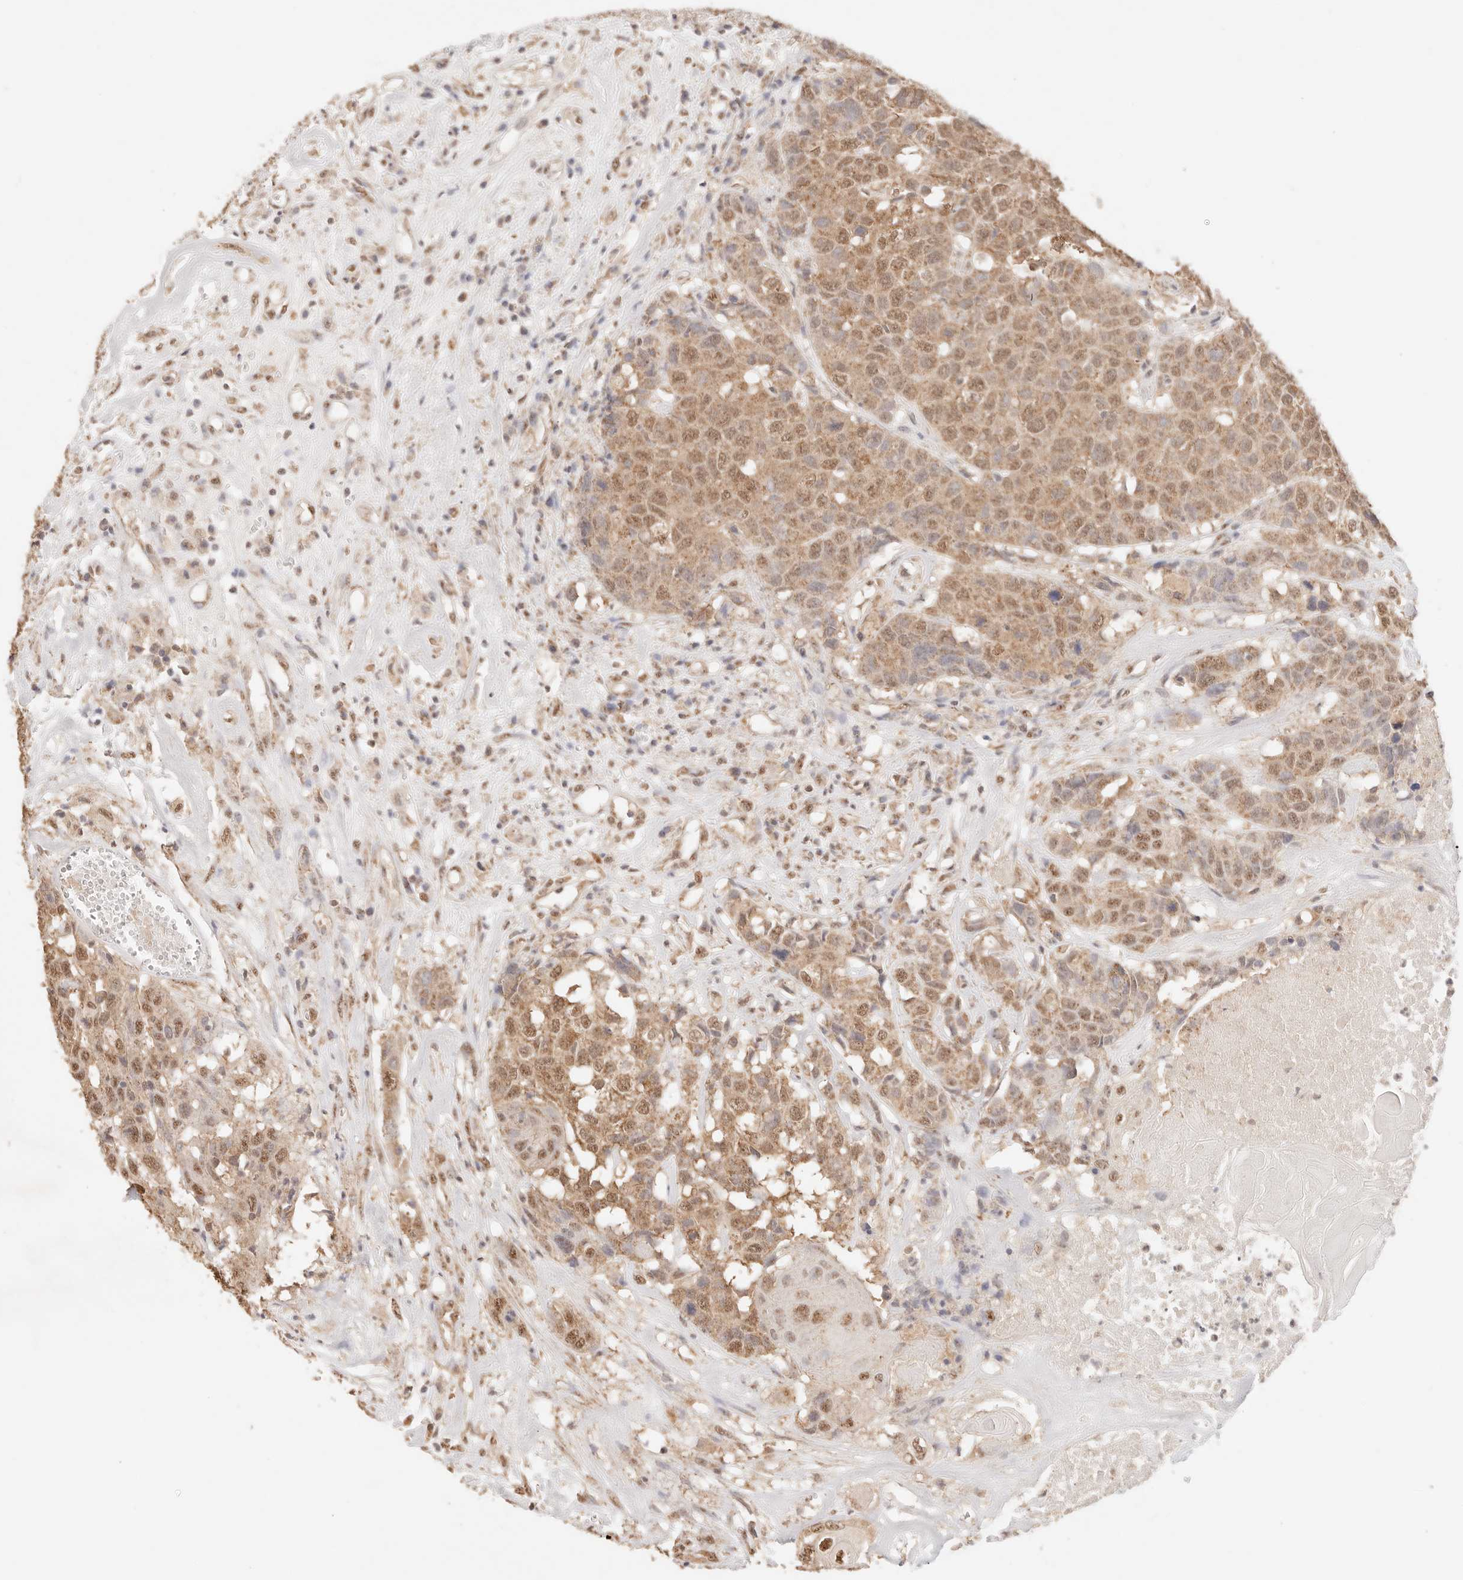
{"staining": {"intensity": "moderate", "quantity": ">75%", "location": "cytoplasmic/membranous,nuclear"}, "tissue": "head and neck cancer", "cell_type": "Tumor cells", "image_type": "cancer", "snomed": [{"axis": "morphology", "description": "Squamous cell carcinoma, NOS"}, {"axis": "topography", "description": "Head-Neck"}], "caption": "Immunohistochemical staining of squamous cell carcinoma (head and neck) shows moderate cytoplasmic/membranous and nuclear protein positivity in approximately >75% of tumor cells. The protein is shown in brown color, while the nuclei are stained blue.", "gene": "IL1R2", "patient": {"sex": "male", "age": 66}}